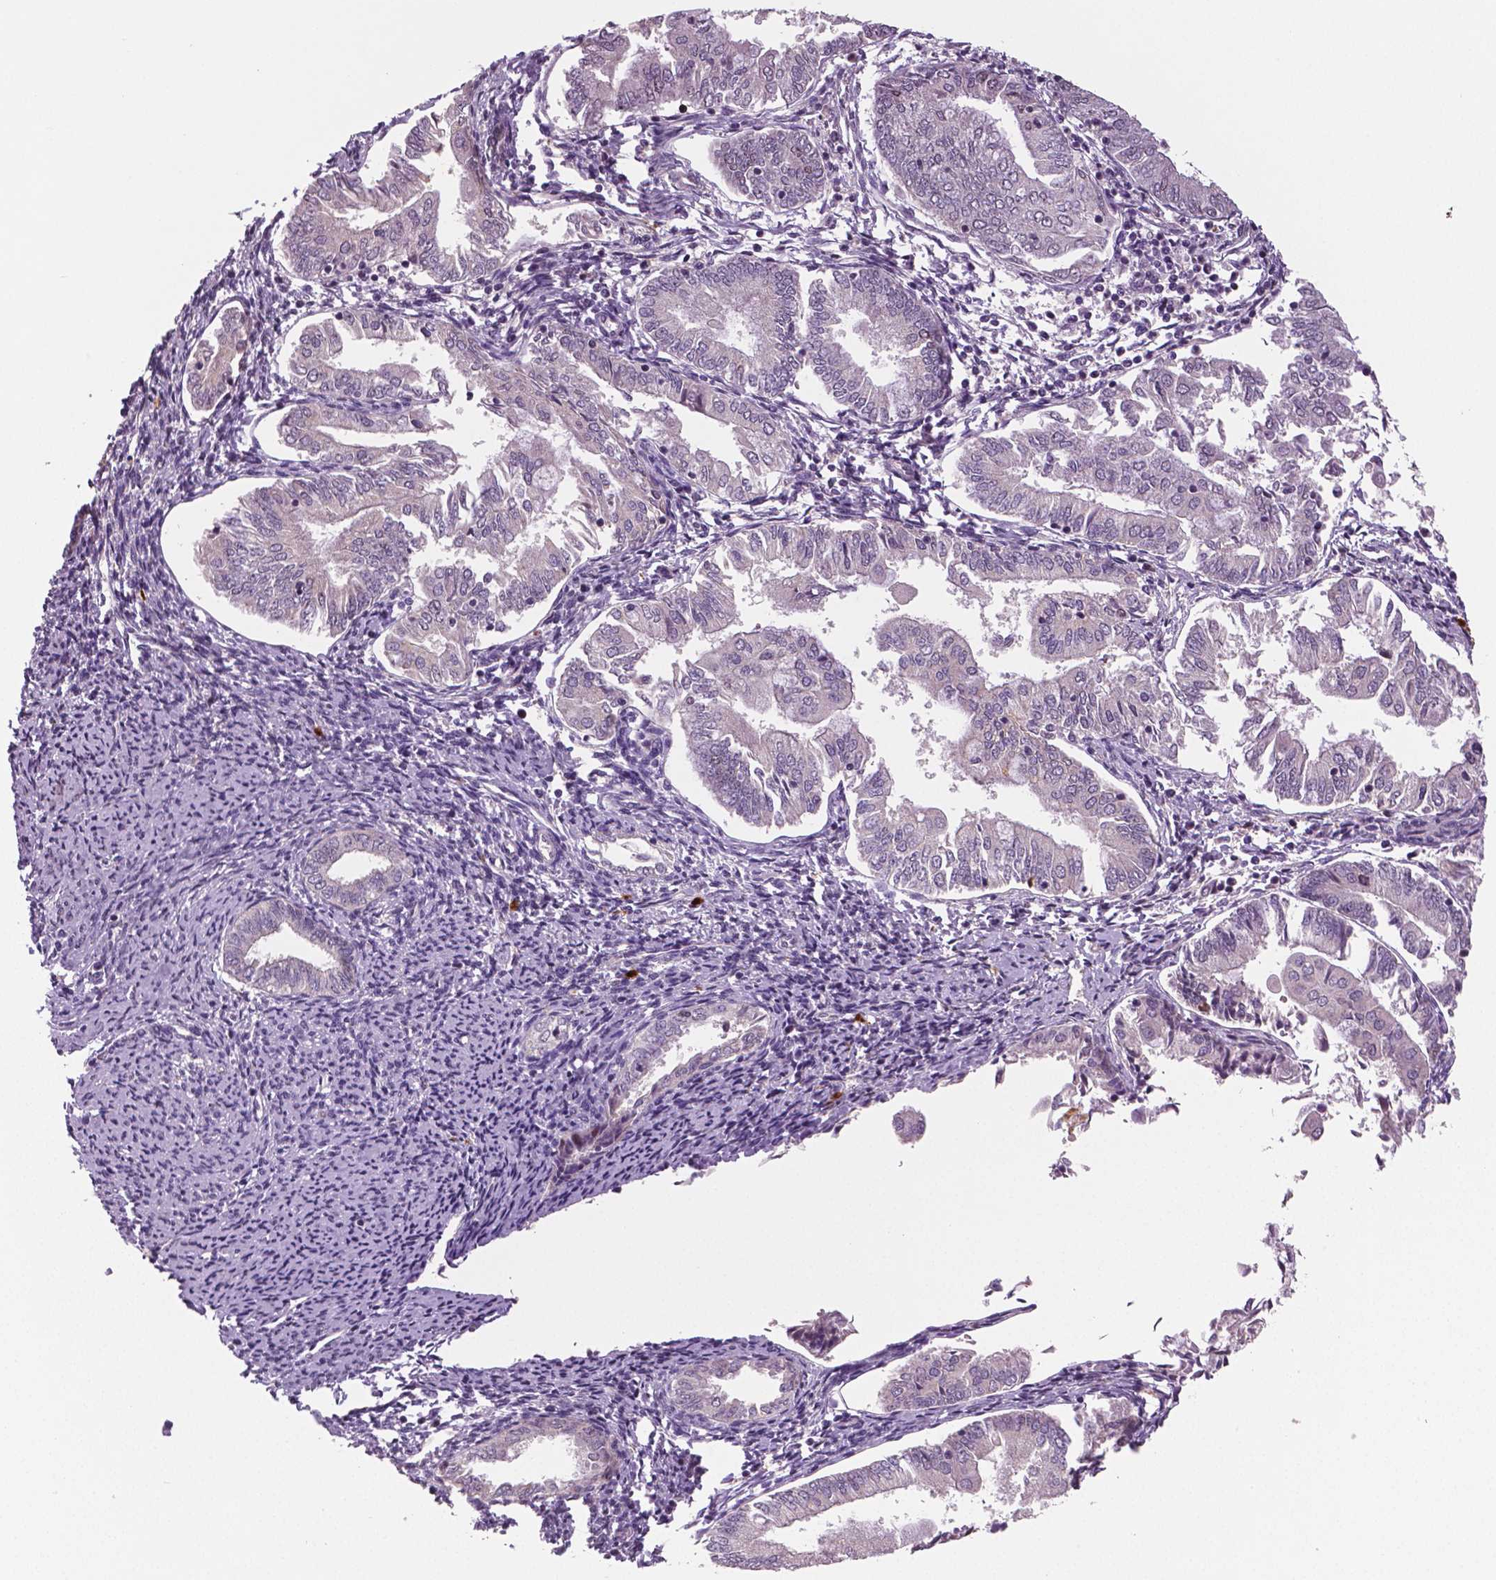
{"staining": {"intensity": "negative", "quantity": "none", "location": "none"}, "tissue": "endometrial cancer", "cell_type": "Tumor cells", "image_type": "cancer", "snomed": [{"axis": "morphology", "description": "Adenocarcinoma, NOS"}, {"axis": "topography", "description": "Endometrium"}], "caption": "High magnification brightfield microscopy of adenocarcinoma (endometrial) stained with DAB (brown) and counterstained with hematoxylin (blue): tumor cells show no significant positivity.", "gene": "MKI67", "patient": {"sex": "female", "age": 55}}